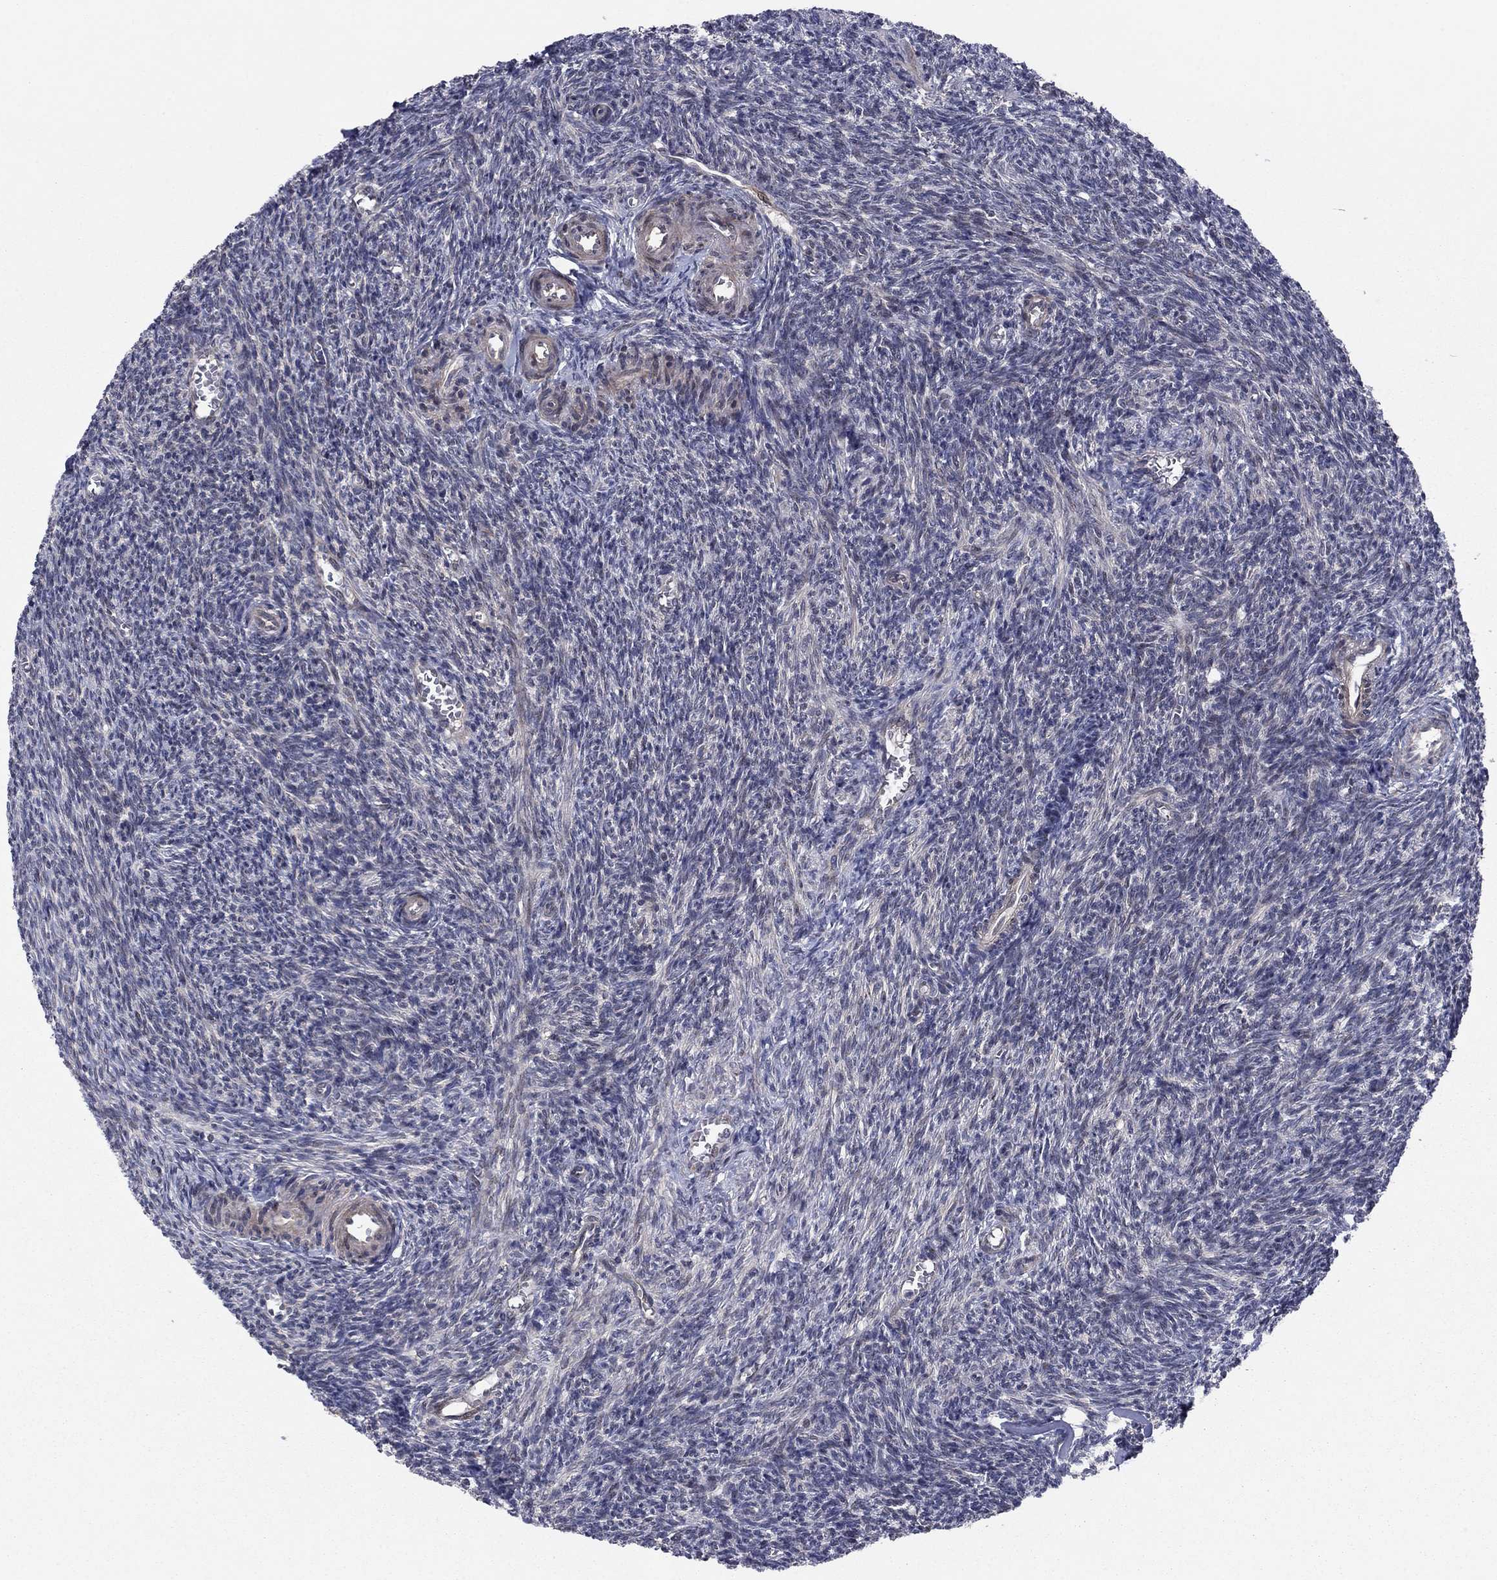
{"staining": {"intensity": "negative", "quantity": "none", "location": "none"}, "tissue": "ovary", "cell_type": "Follicle cells", "image_type": "normal", "snomed": [{"axis": "morphology", "description": "Normal tissue, NOS"}, {"axis": "topography", "description": "Ovary"}], "caption": "The immunohistochemistry (IHC) micrograph has no significant staining in follicle cells of ovary. (DAB (3,3'-diaminobenzidine) immunohistochemistry (IHC) visualized using brightfield microscopy, high magnification).", "gene": "PSMC1", "patient": {"sex": "female", "age": 27}}